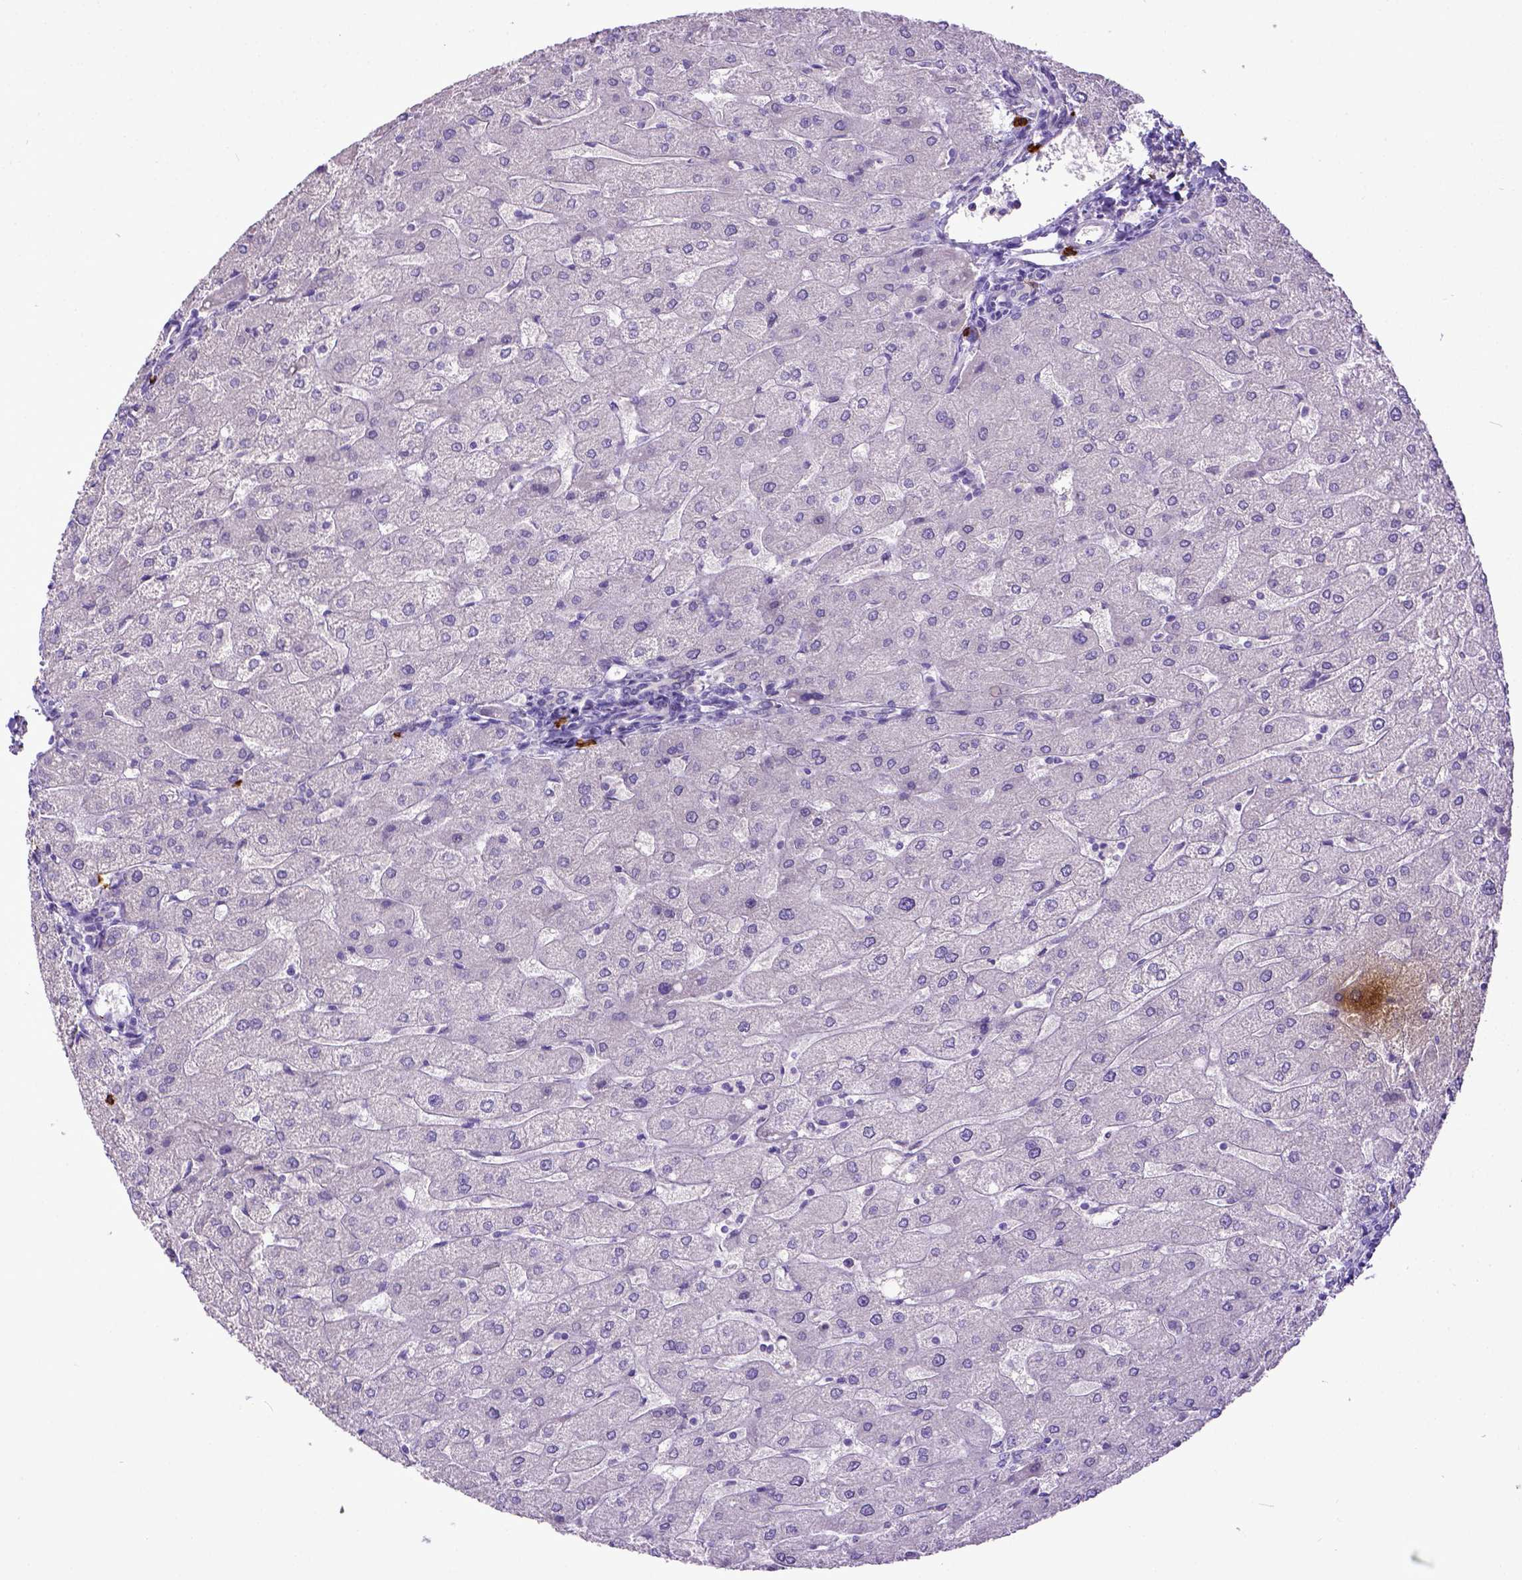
{"staining": {"intensity": "negative", "quantity": "none", "location": "none"}, "tissue": "liver", "cell_type": "Cholangiocytes", "image_type": "normal", "snomed": [{"axis": "morphology", "description": "Normal tissue, NOS"}, {"axis": "topography", "description": "Liver"}], "caption": "An IHC image of unremarkable liver is shown. There is no staining in cholangiocytes of liver.", "gene": "KIT", "patient": {"sex": "male", "age": 67}}